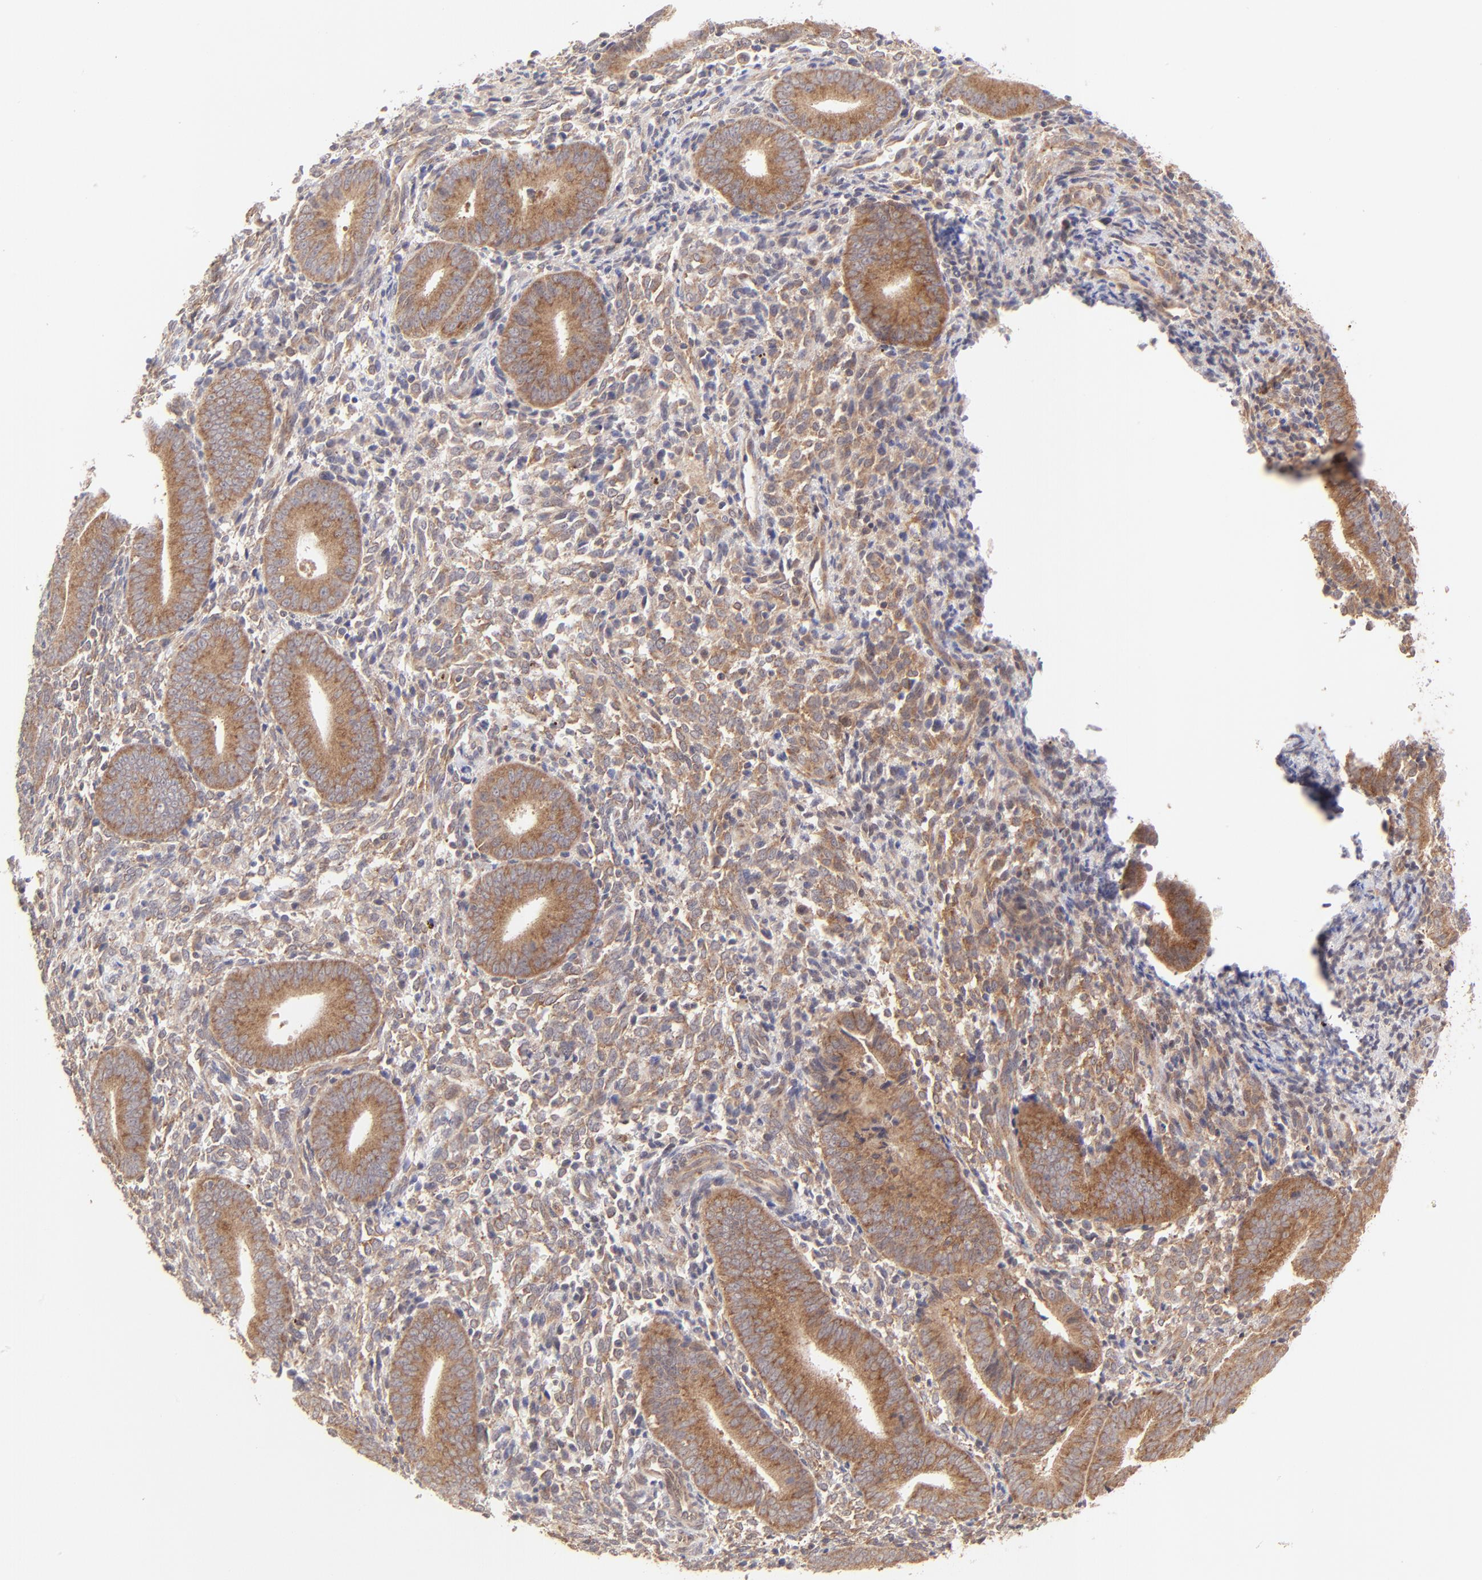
{"staining": {"intensity": "moderate", "quantity": ">75%", "location": "cytoplasmic/membranous"}, "tissue": "endometrium", "cell_type": "Cells in endometrial stroma", "image_type": "normal", "snomed": [{"axis": "morphology", "description": "Normal tissue, NOS"}, {"axis": "topography", "description": "Uterus"}, {"axis": "topography", "description": "Endometrium"}], "caption": "Immunohistochemistry micrograph of normal endometrium stained for a protein (brown), which displays medium levels of moderate cytoplasmic/membranous positivity in about >75% of cells in endometrial stroma.", "gene": "TNRC6B", "patient": {"sex": "female", "age": 33}}